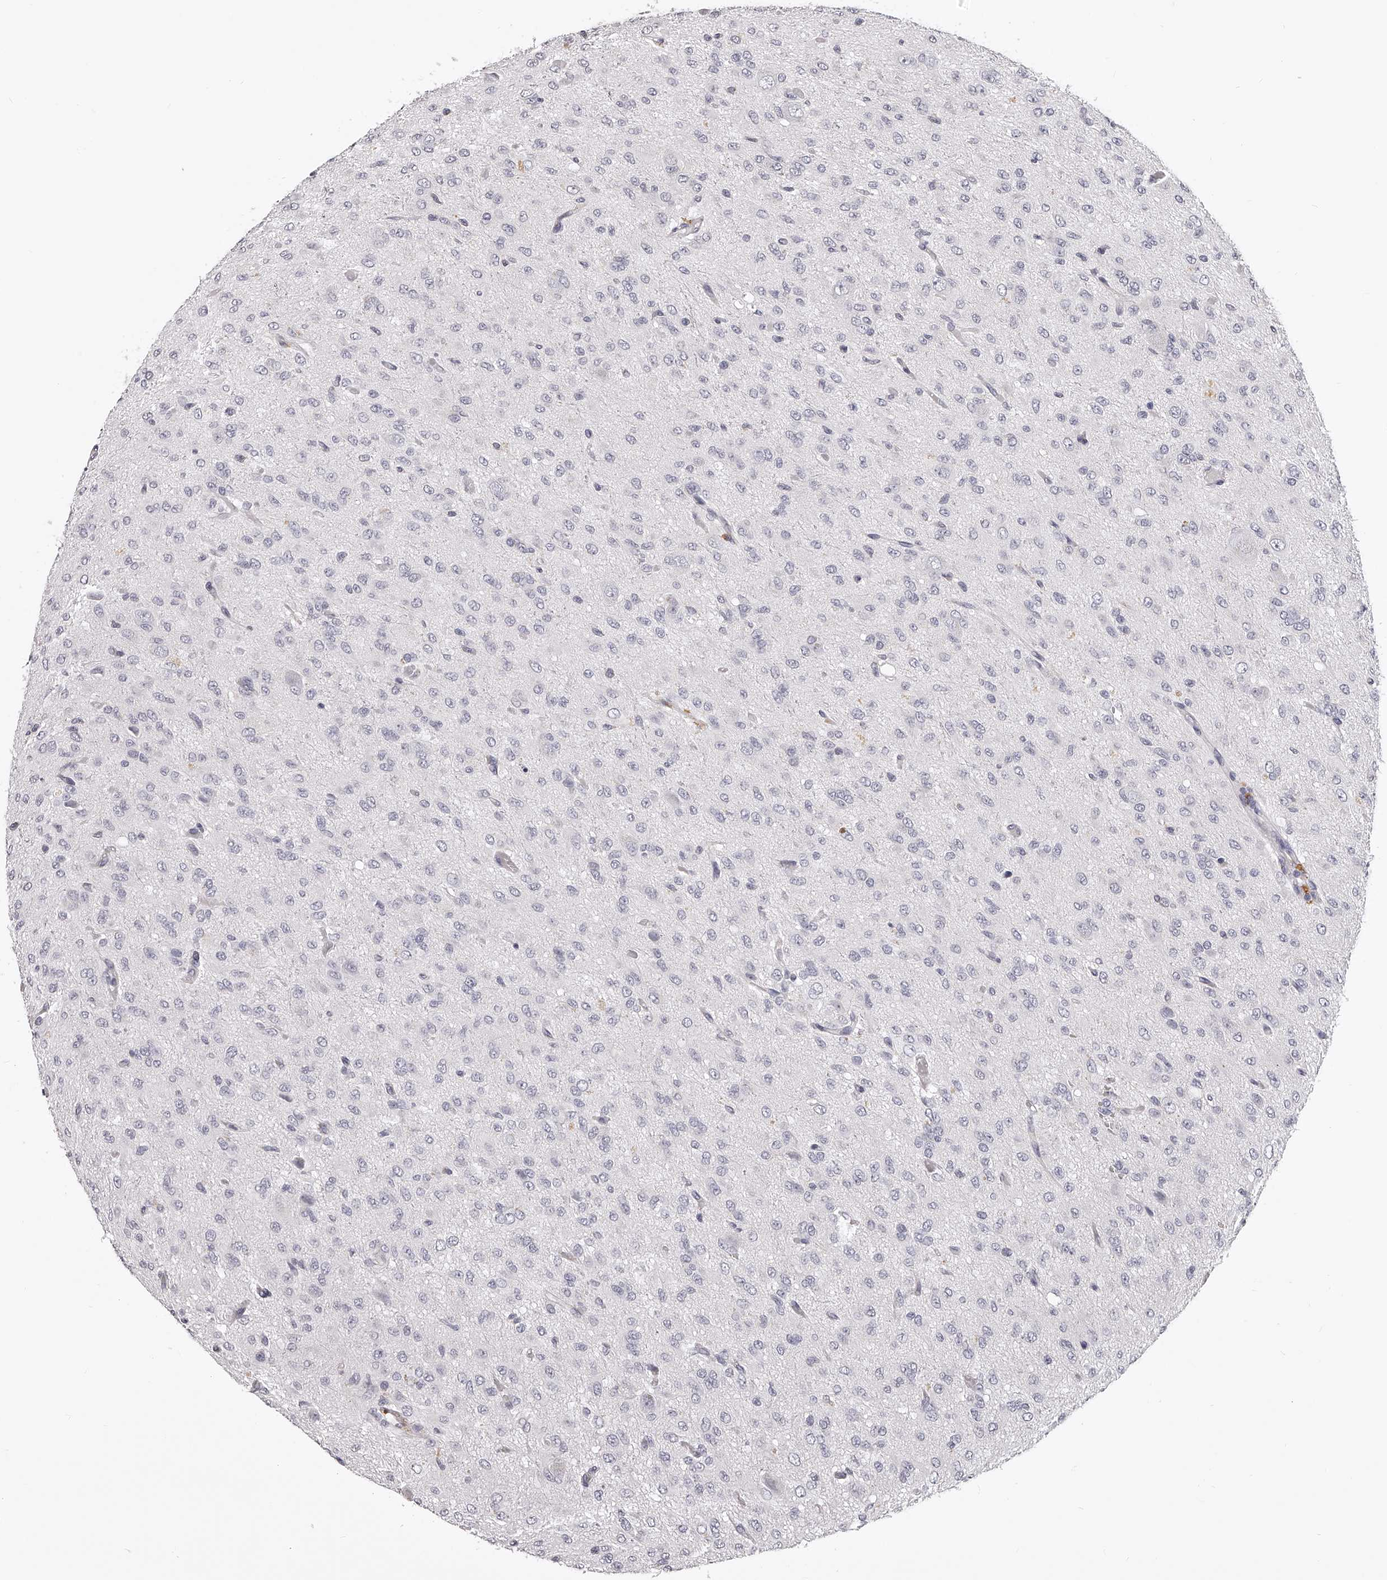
{"staining": {"intensity": "negative", "quantity": "none", "location": "none"}, "tissue": "glioma", "cell_type": "Tumor cells", "image_type": "cancer", "snomed": [{"axis": "morphology", "description": "Glioma, malignant, High grade"}, {"axis": "topography", "description": "Brain"}], "caption": "IHC of malignant glioma (high-grade) exhibits no expression in tumor cells.", "gene": "DMRT1", "patient": {"sex": "female", "age": 59}}